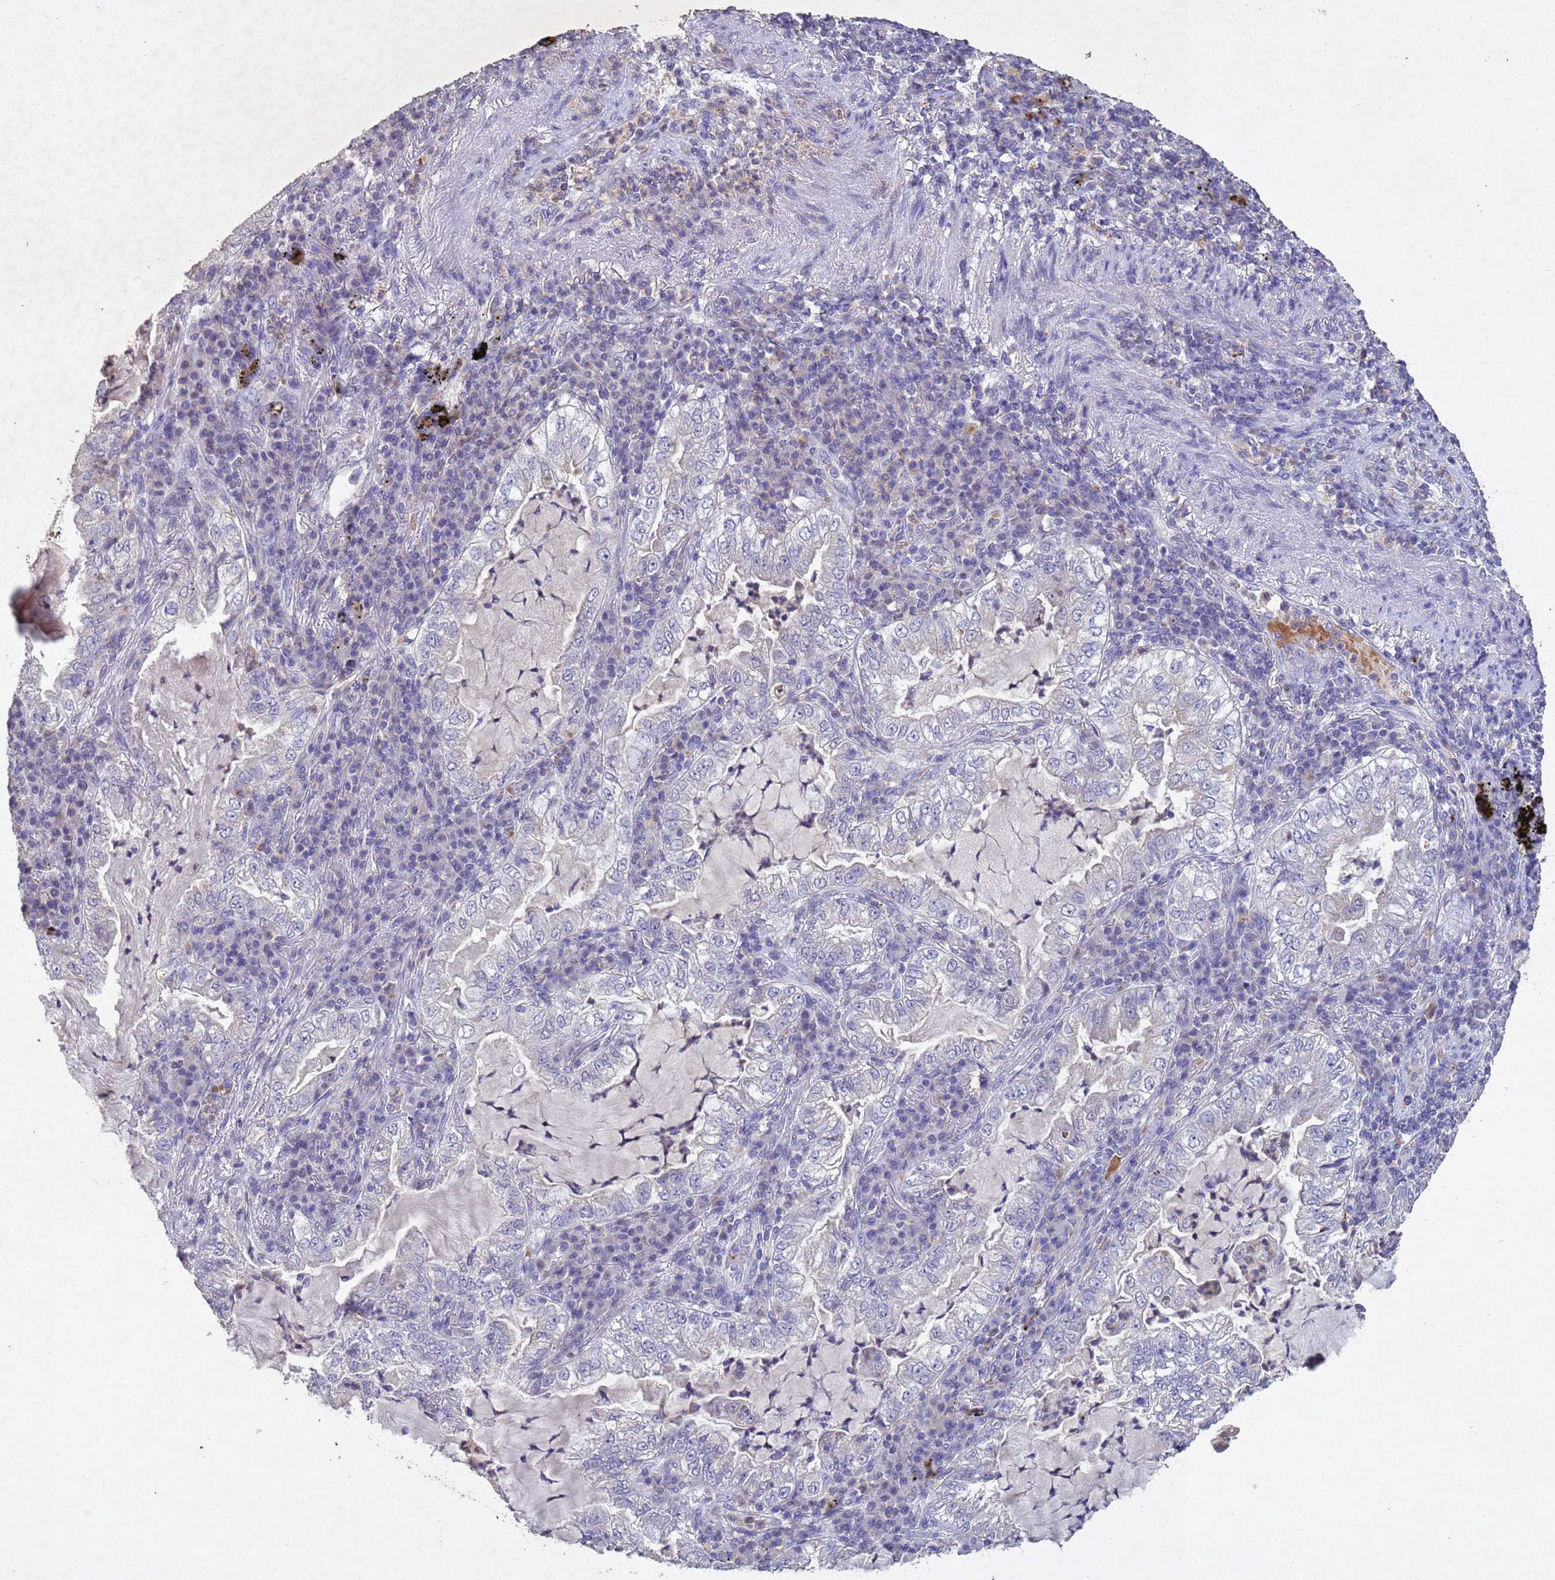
{"staining": {"intensity": "negative", "quantity": "none", "location": "none"}, "tissue": "lung cancer", "cell_type": "Tumor cells", "image_type": "cancer", "snomed": [{"axis": "morphology", "description": "Adenocarcinoma, NOS"}, {"axis": "topography", "description": "Lung"}], "caption": "Immunohistochemical staining of human lung adenocarcinoma shows no significant positivity in tumor cells.", "gene": "NLRP11", "patient": {"sex": "female", "age": 73}}